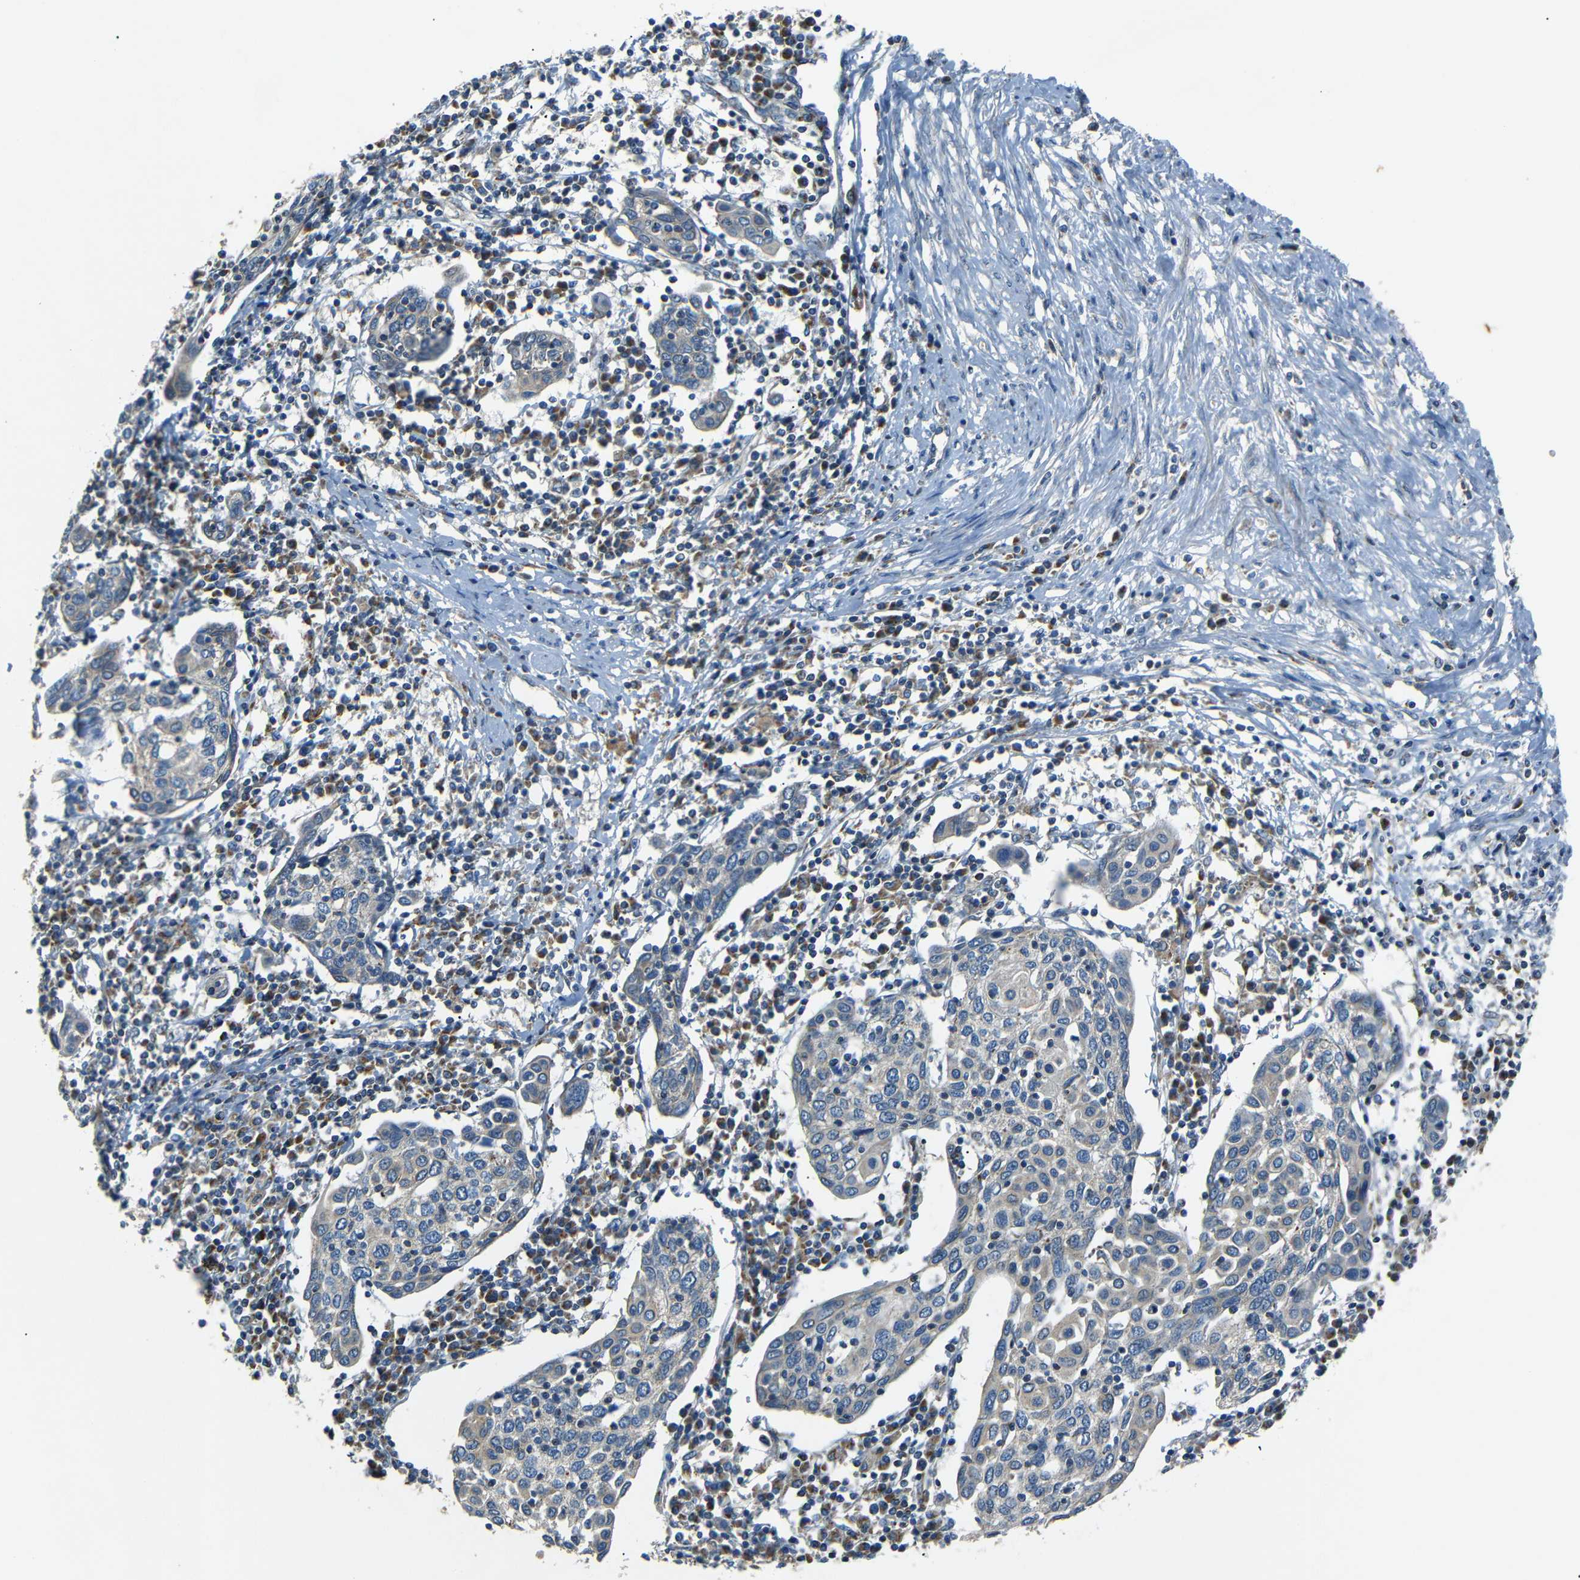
{"staining": {"intensity": "weak", "quantity": ">75%", "location": "cytoplasmic/membranous"}, "tissue": "cervical cancer", "cell_type": "Tumor cells", "image_type": "cancer", "snomed": [{"axis": "morphology", "description": "Squamous cell carcinoma, NOS"}, {"axis": "topography", "description": "Cervix"}], "caption": "Immunohistochemistry (IHC) of human squamous cell carcinoma (cervical) exhibits low levels of weak cytoplasmic/membranous staining in approximately >75% of tumor cells.", "gene": "NETO2", "patient": {"sex": "female", "age": 40}}